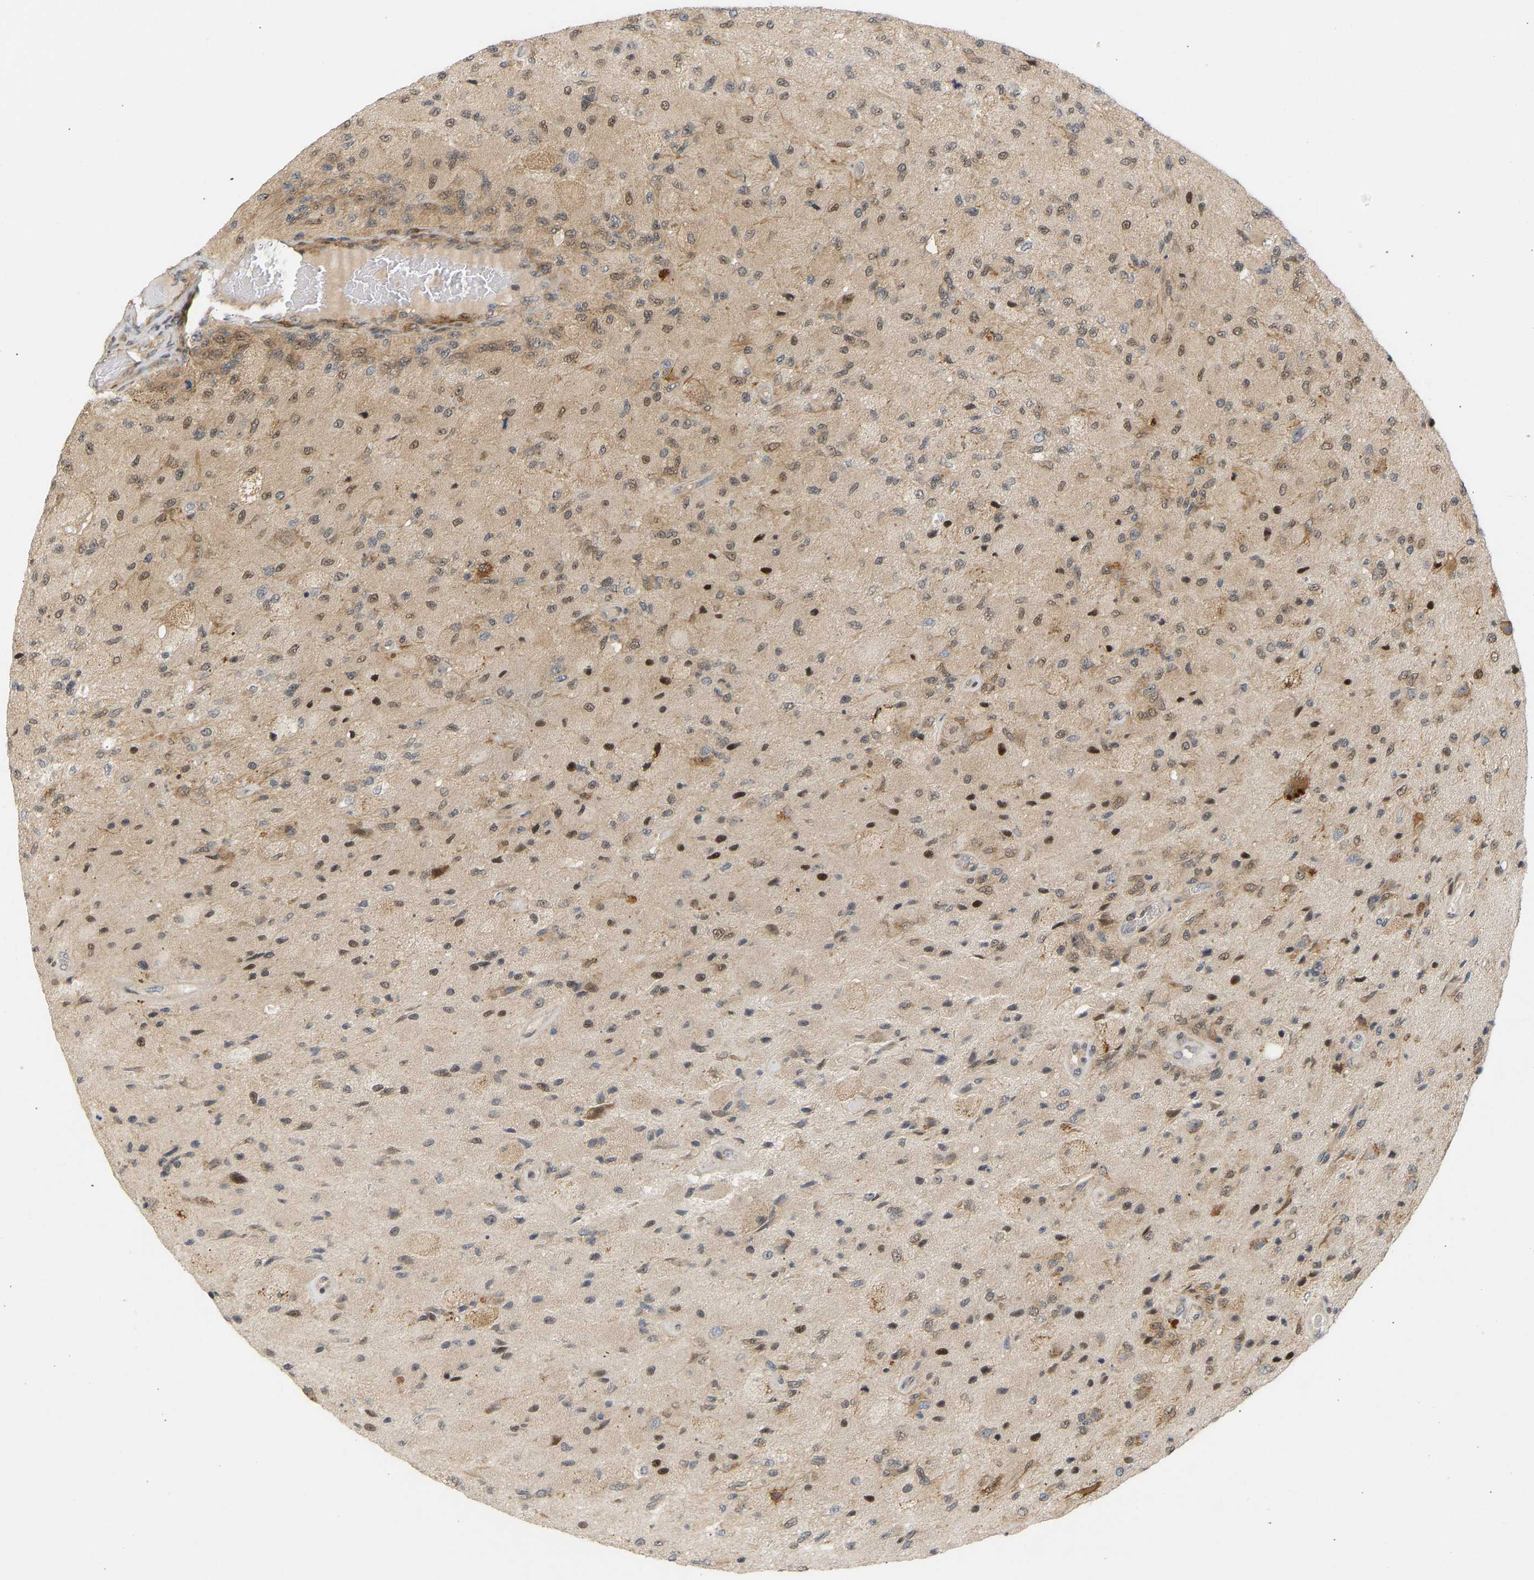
{"staining": {"intensity": "moderate", "quantity": ">75%", "location": "cytoplasmic/membranous,nuclear"}, "tissue": "glioma", "cell_type": "Tumor cells", "image_type": "cancer", "snomed": [{"axis": "morphology", "description": "Normal tissue, NOS"}, {"axis": "morphology", "description": "Glioma, malignant, High grade"}, {"axis": "topography", "description": "Cerebral cortex"}], "caption": "Immunohistochemical staining of human malignant glioma (high-grade) demonstrates moderate cytoplasmic/membranous and nuclear protein expression in approximately >75% of tumor cells.", "gene": "BAG1", "patient": {"sex": "male", "age": 77}}